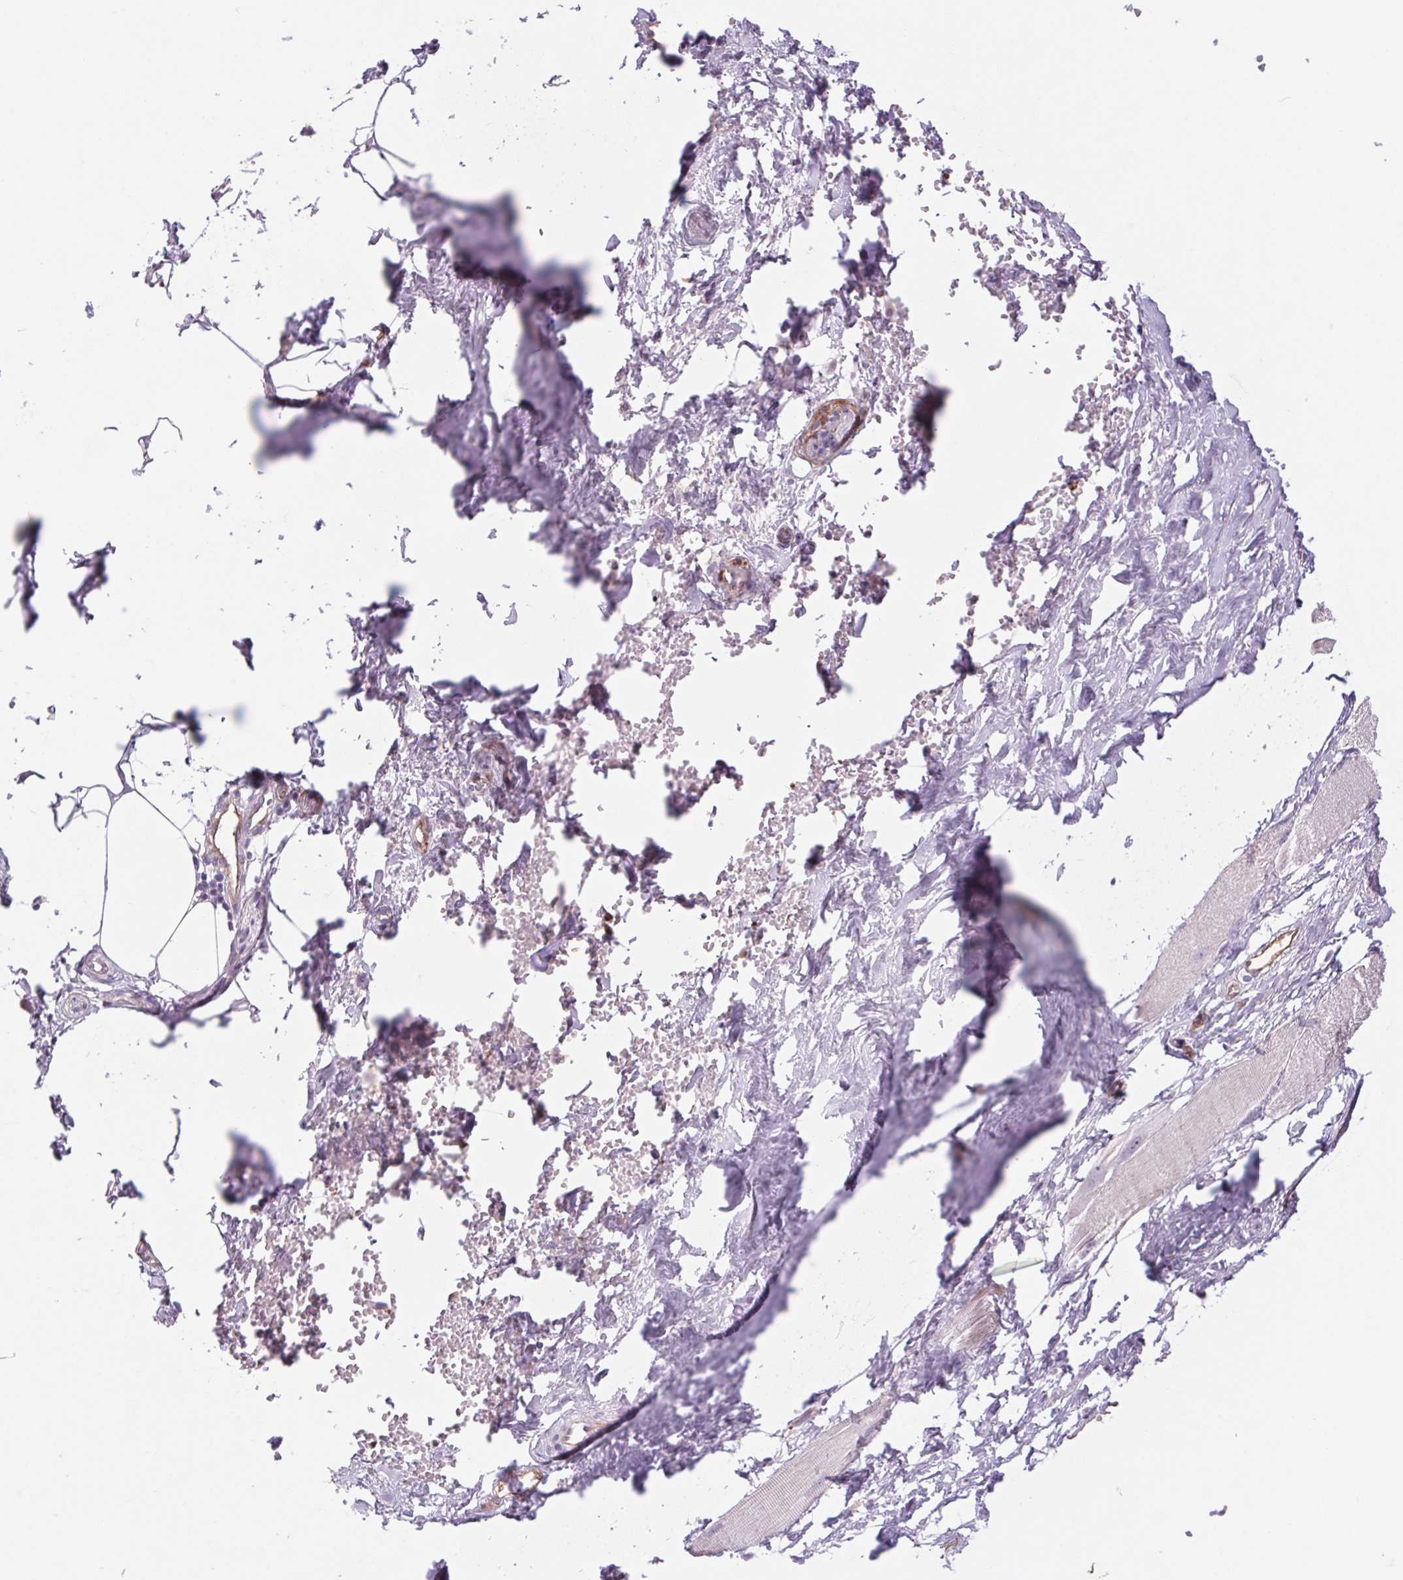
{"staining": {"intensity": "negative", "quantity": "none", "location": "none"}, "tissue": "adipose tissue", "cell_type": "Adipocytes", "image_type": "normal", "snomed": [{"axis": "morphology", "description": "Normal tissue, NOS"}, {"axis": "topography", "description": "Prostate"}, {"axis": "topography", "description": "Peripheral nerve tissue"}], "caption": "Adipose tissue stained for a protein using IHC reveals no expression adipocytes.", "gene": "MS4A13", "patient": {"sex": "male", "age": 55}}